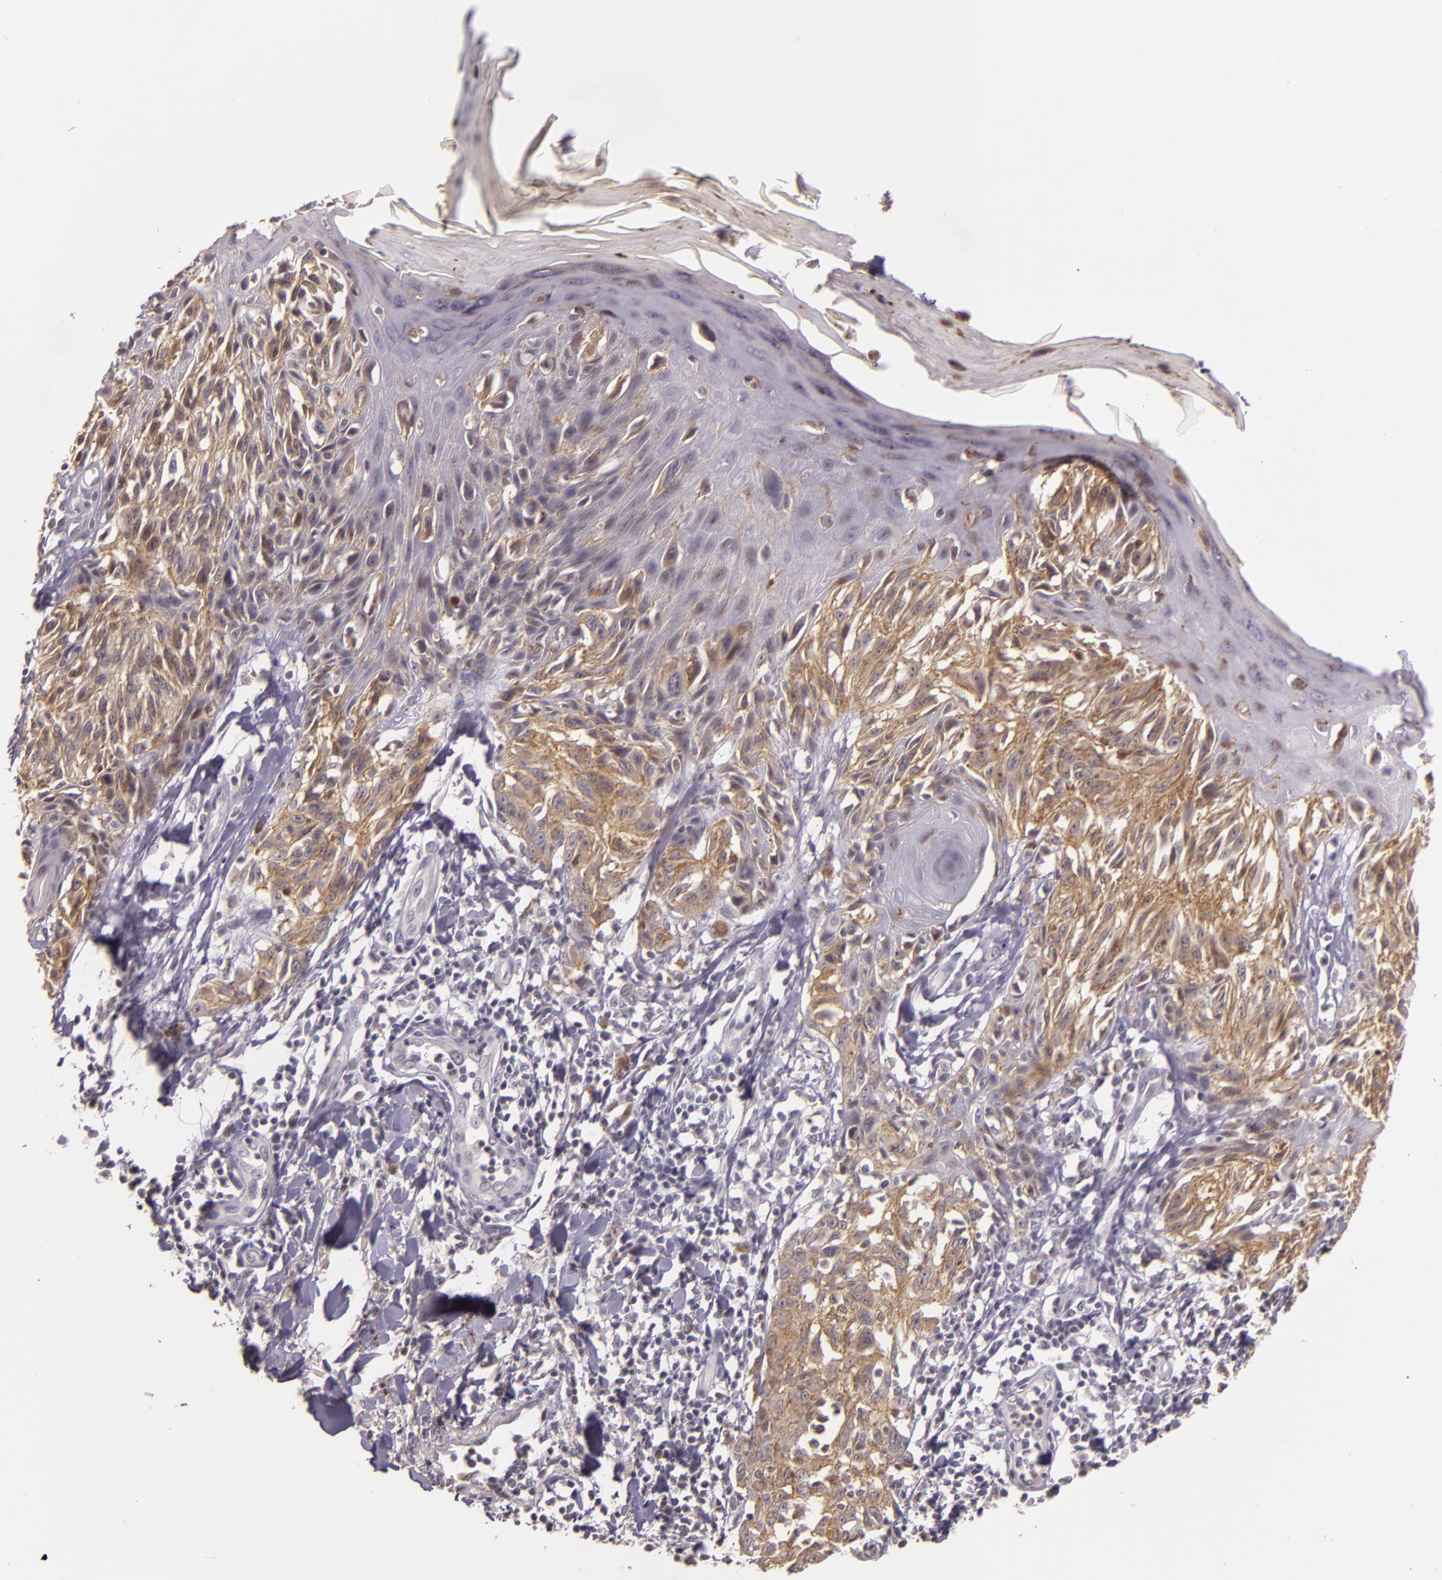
{"staining": {"intensity": "moderate", "quantity": ">75%", "location": "cytoplasmic/membranous"}, "tissue": "melanoma", "cell_type": "Tumor cells", "image_type": "cancer", "snomed": [{"axis": "morphology", "description": "Malignant melanoma, NOS"}, {"axis": "topography", "description": "Skin"}], "caption": "Moderate cytoplasmic/membranous staining is present in about >75% of tumor cells in melanoma. Using DAB (3,3'-diaminobenzidine) (brown) and hematoxylin (blue) stains, captured at high magnification using brightfield microscopy.", "gene": "ARMH4", "patient": {"sex": "female", "age": 77}}